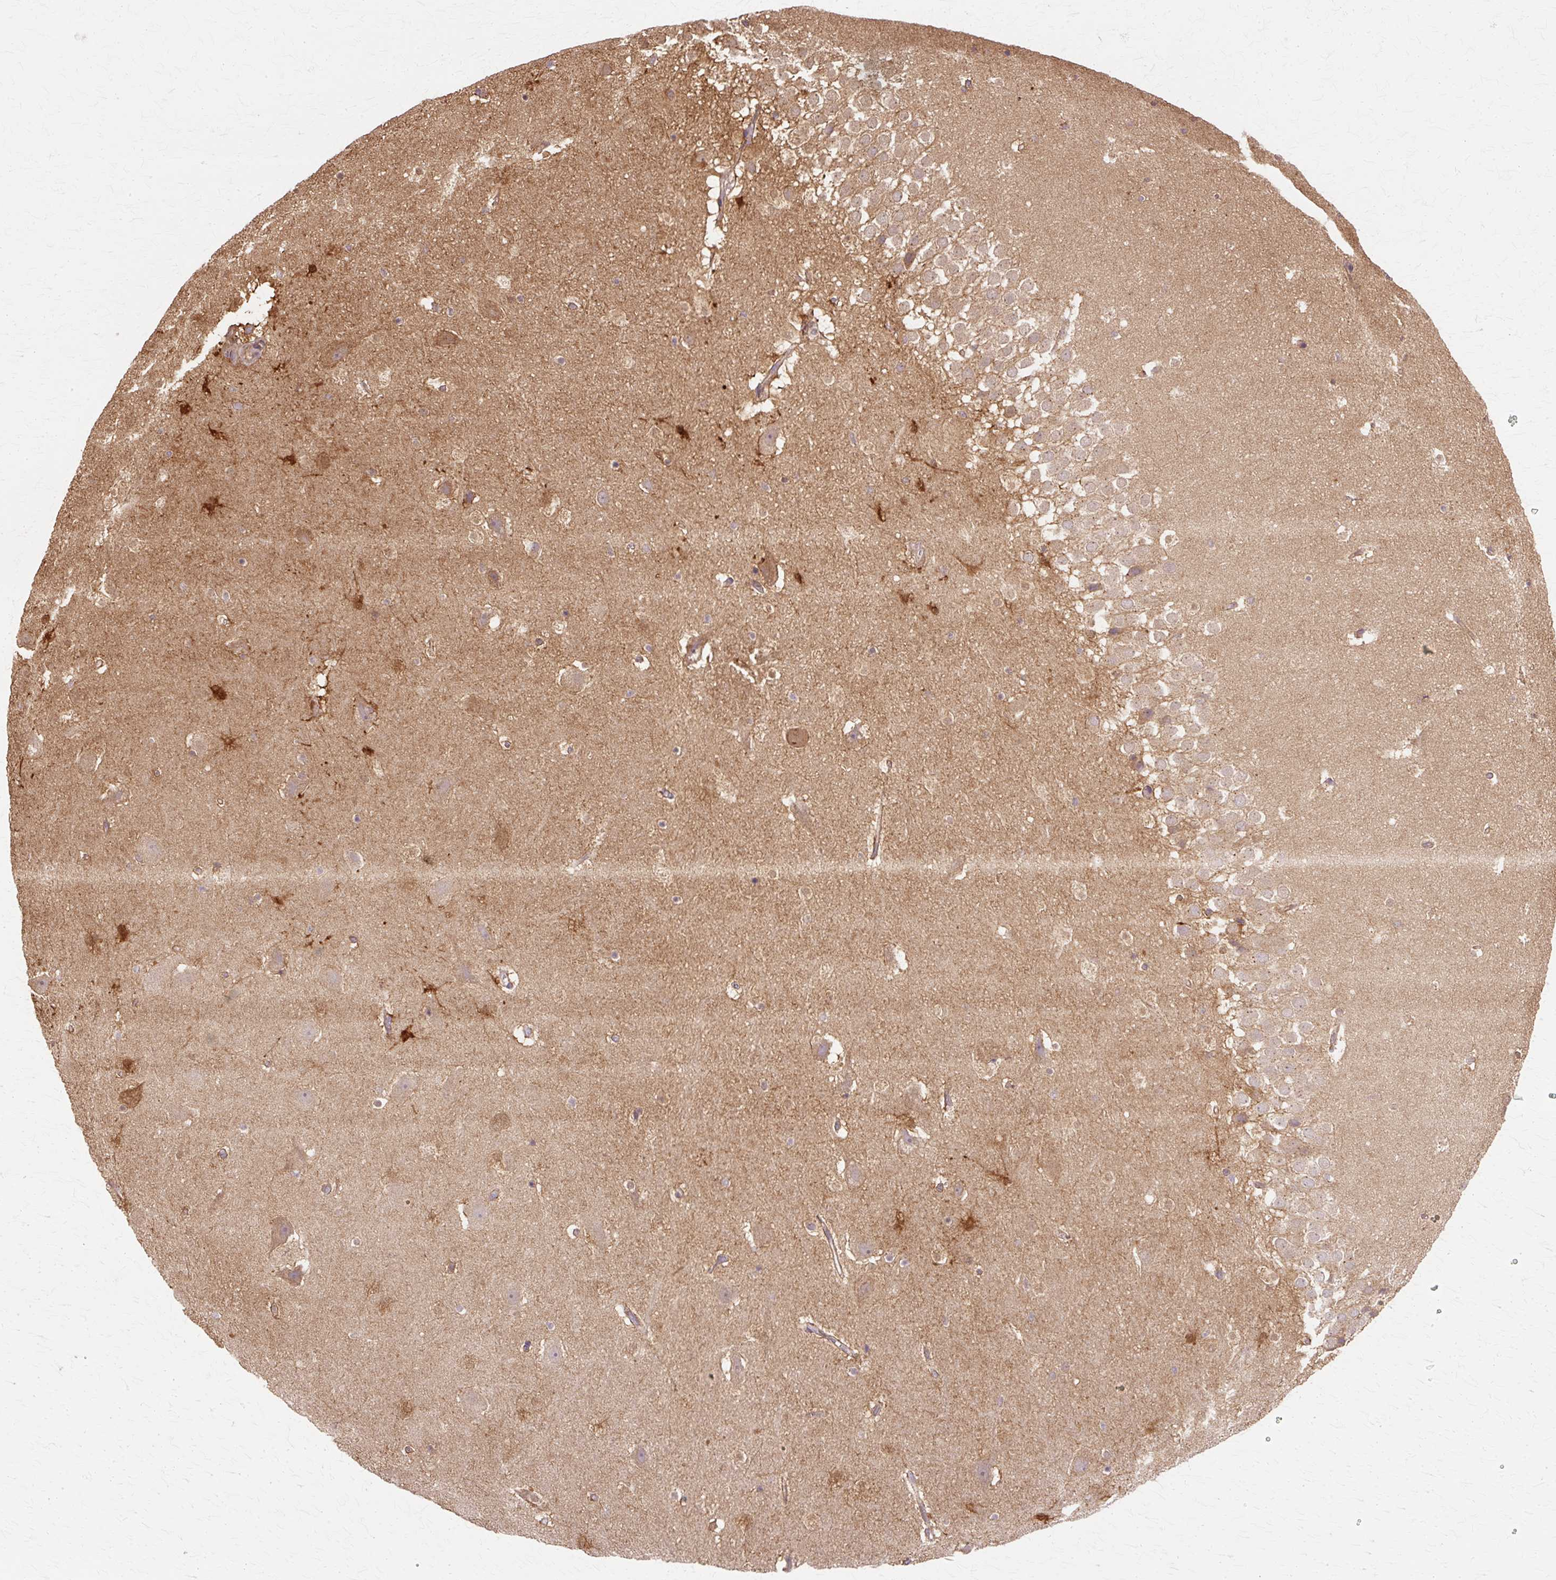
{"staining": {"intensity": "moderate", "quantity": "25%-75%", "location": "cytoplasmic/membranous"}, "tissue": "hippocampus", "cell_type": "Glial cells", "image_type": "normal", "snomed": [{"axis": "morphology", "description": "Normal tissue, NOS"}, {"axis": "topography", "description": "Hippocampus"}], "caption": "Immunohistochemistry photomicrograph of unremarkable hippocampus stained for a protein (brown), which demonstrates medium levels of moderate cytoplasmic/membranous staining in approximately 25%-75% of glial cells.", "gene": "COPB1", "patient": {"sex": "male", "age": 37}}